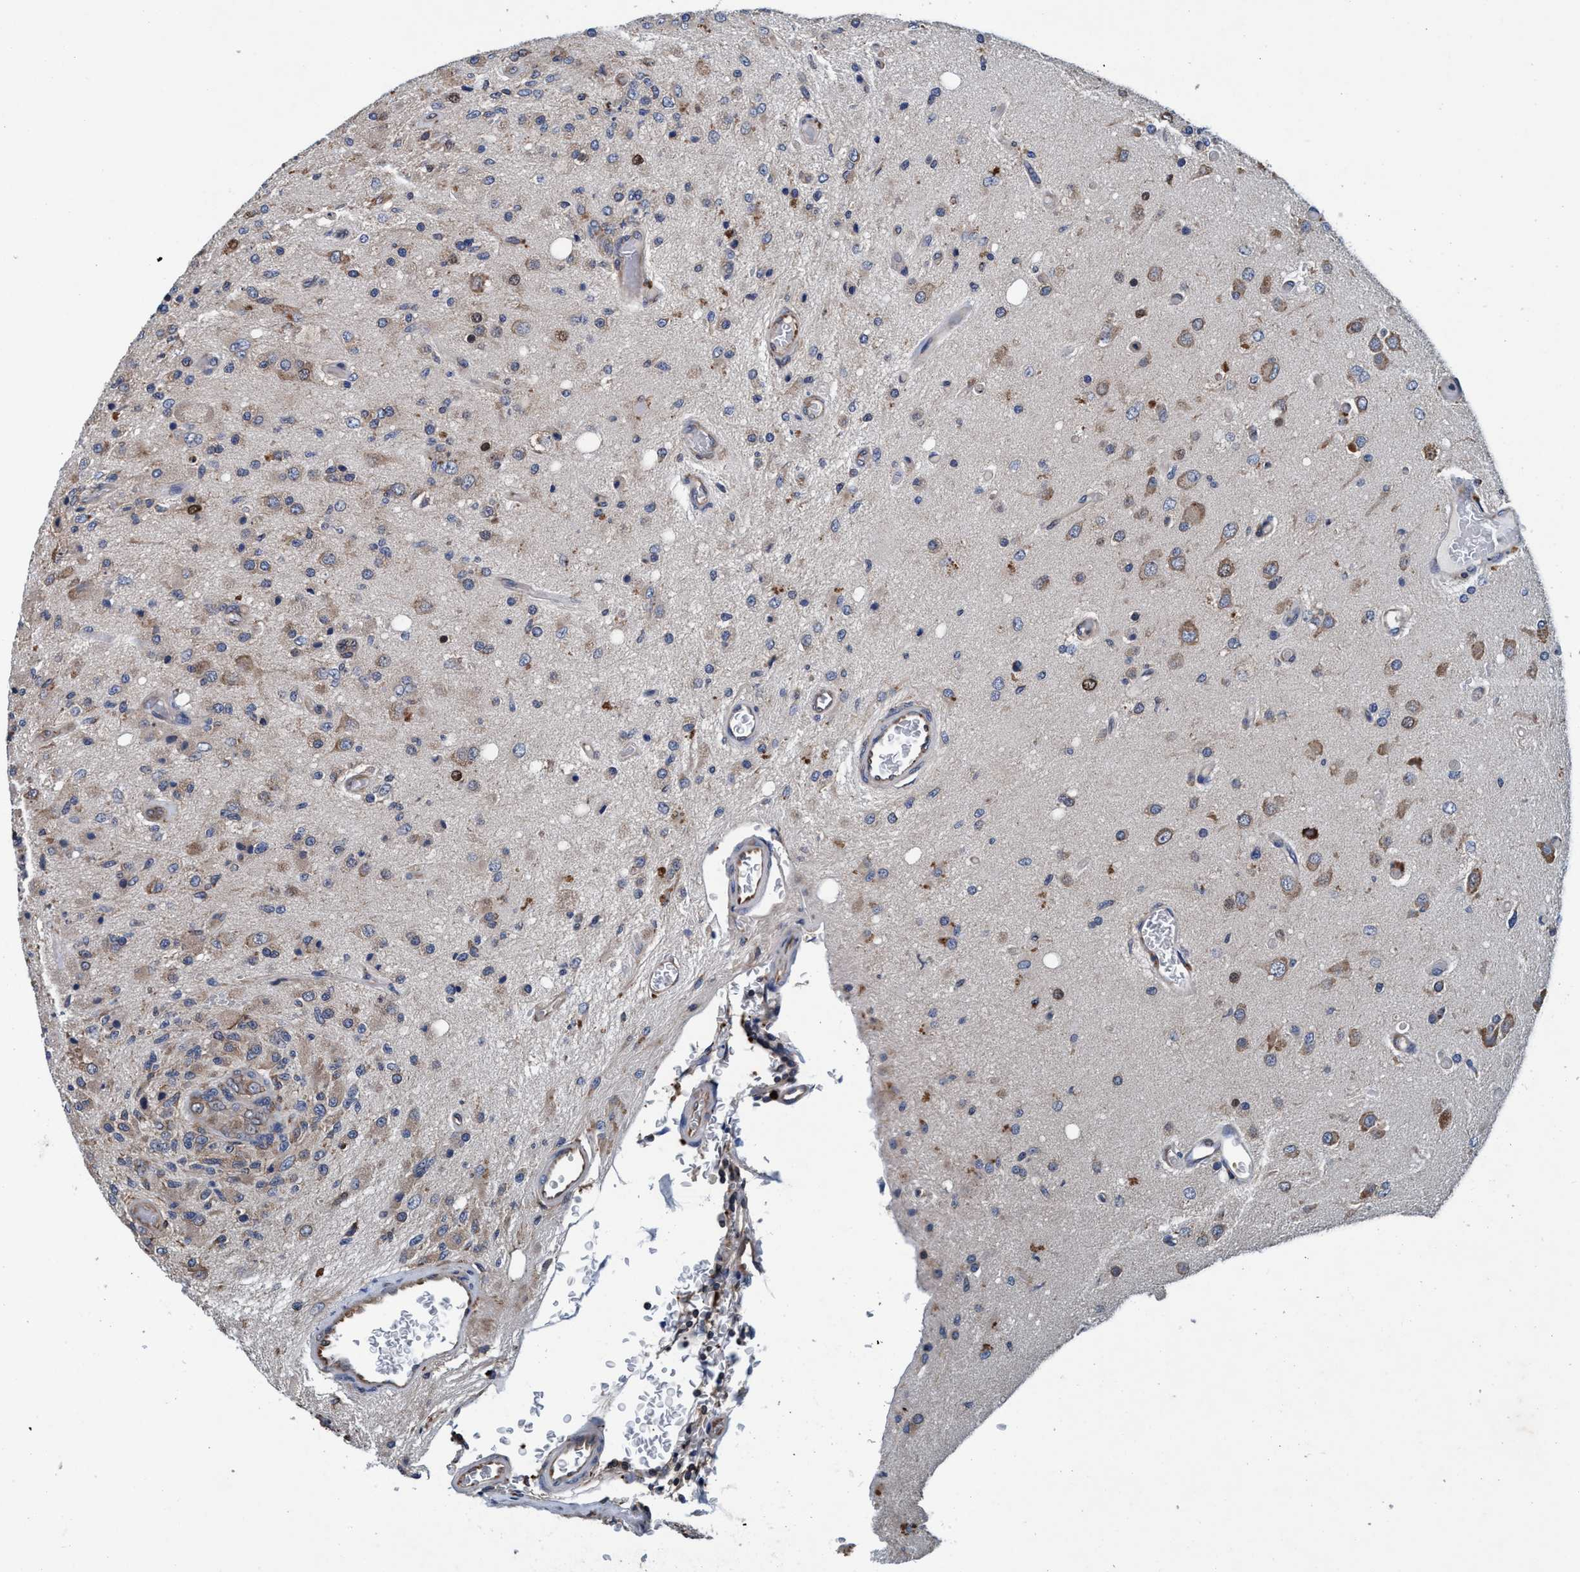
{"staining": {"intensity": "weak", "quantity": "25%-75%", "location": "cytoplasmic/membranous"}, "tissue": "glioma", "cell_type": "Tumor cells", "image_type": "cancer", "snomed": [{"axis": "morphology", "description": "Normal tissue, NOS"}, {"axis": "morphology", "description": "Glioma, malignant, High grade"}, {"axis": "topography", "description": "Cerebral cortex"}], "caption": "Protein staining shows weak cytoplasmic/membranous staining in approximately 25%-75% of tumor cells in glioma. Nuclei are stained in blue.", "gene": "ENDOG", "patient": {"sex": "male", "age": 77}}